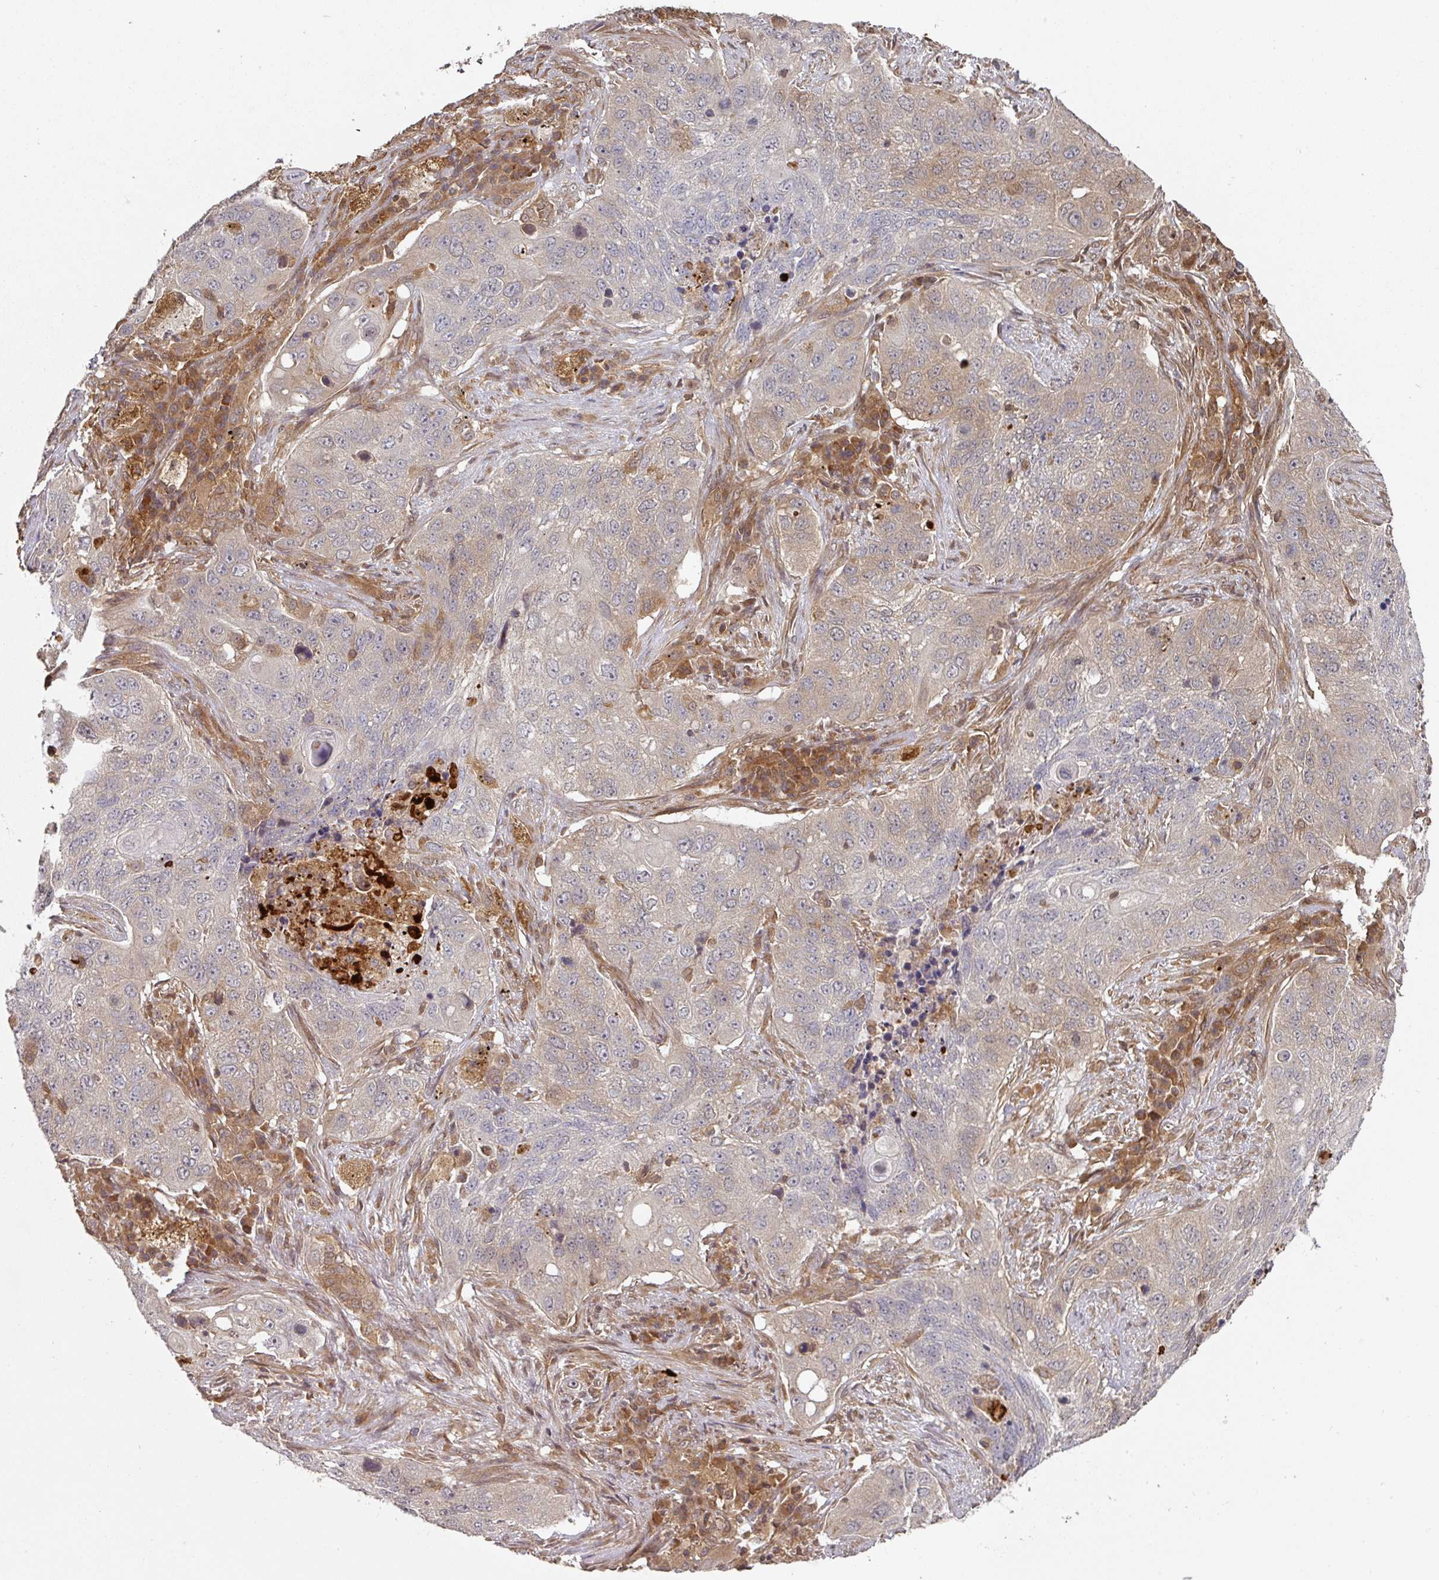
{"staining": {"intensity": "weak", "quantity": "25%-75%", "location": "cytoplasmic/membranous"}, "tissue": "lung cancer", "cell_type": "Tumor cells", "image_type": "cancer", "snomed": [{"axis": "morphology", "description": "Squamous cell carcinoma, NOS"}, {"axis": "topography", "description": "Lung"}], "caption": "The image shows a brown stain indicating the presence of a protein in the cytoplasmic/membranous of tumor cells in squamous cell carcinoma (lung).", "gene": "EIF4EBP2", "patient": {"sex": "female", "age": 63}}